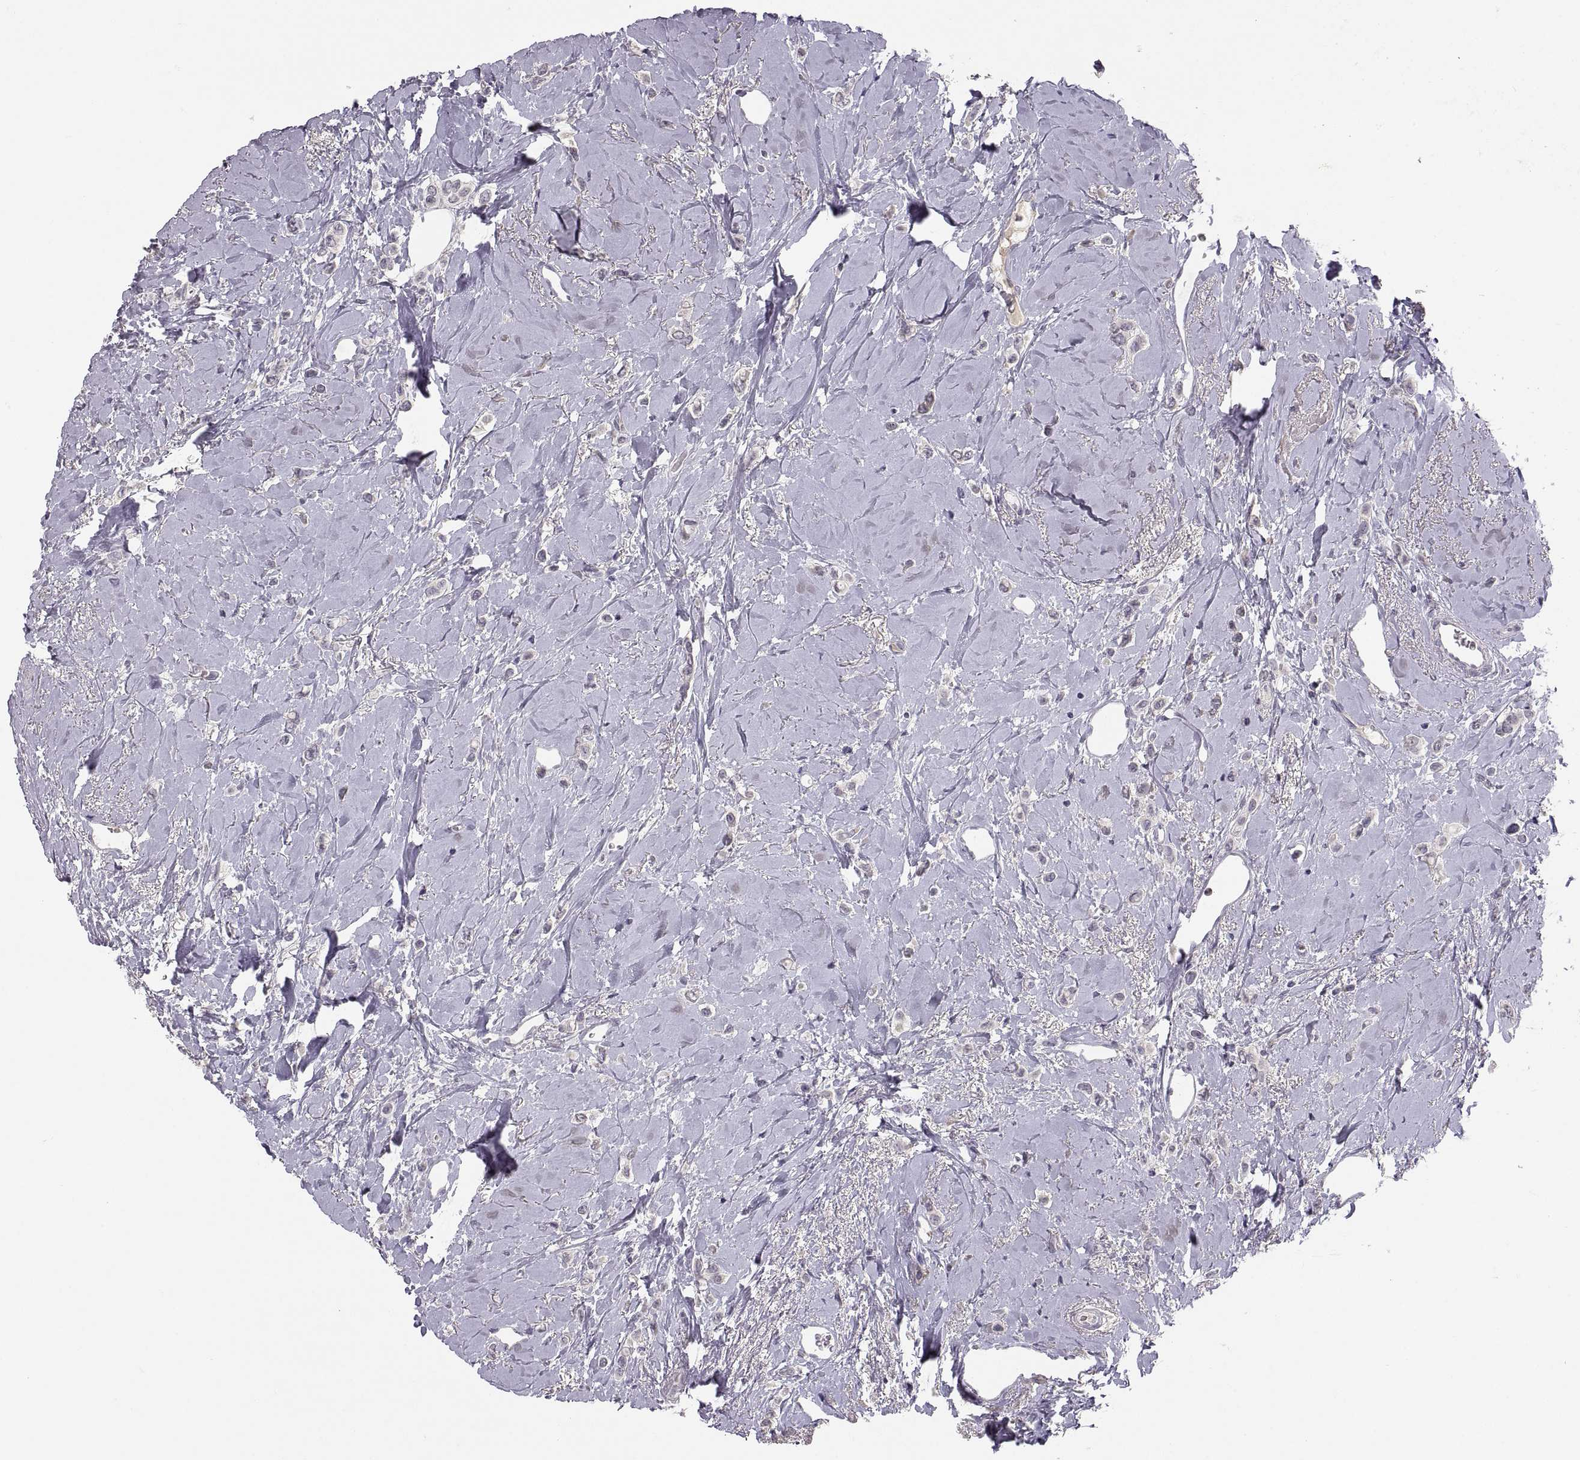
{"staining": {"intensity": "negative", "quantity": "none", "location": "none"}, "tissue": "breast cancer", "cell_type": "Tumor cells", "image_type": "cancer", "snomed": [{"axis": "morphology", "description": "Lobular carcinoma"}, {"axis": "topography", "description": "Breast"}], "caption": "A photomicrograph of human breast lobular carcinoma is negative for staining in tumor cells.", "gene": "CDH2", "patient": {"sex": "female", "age": 66}}